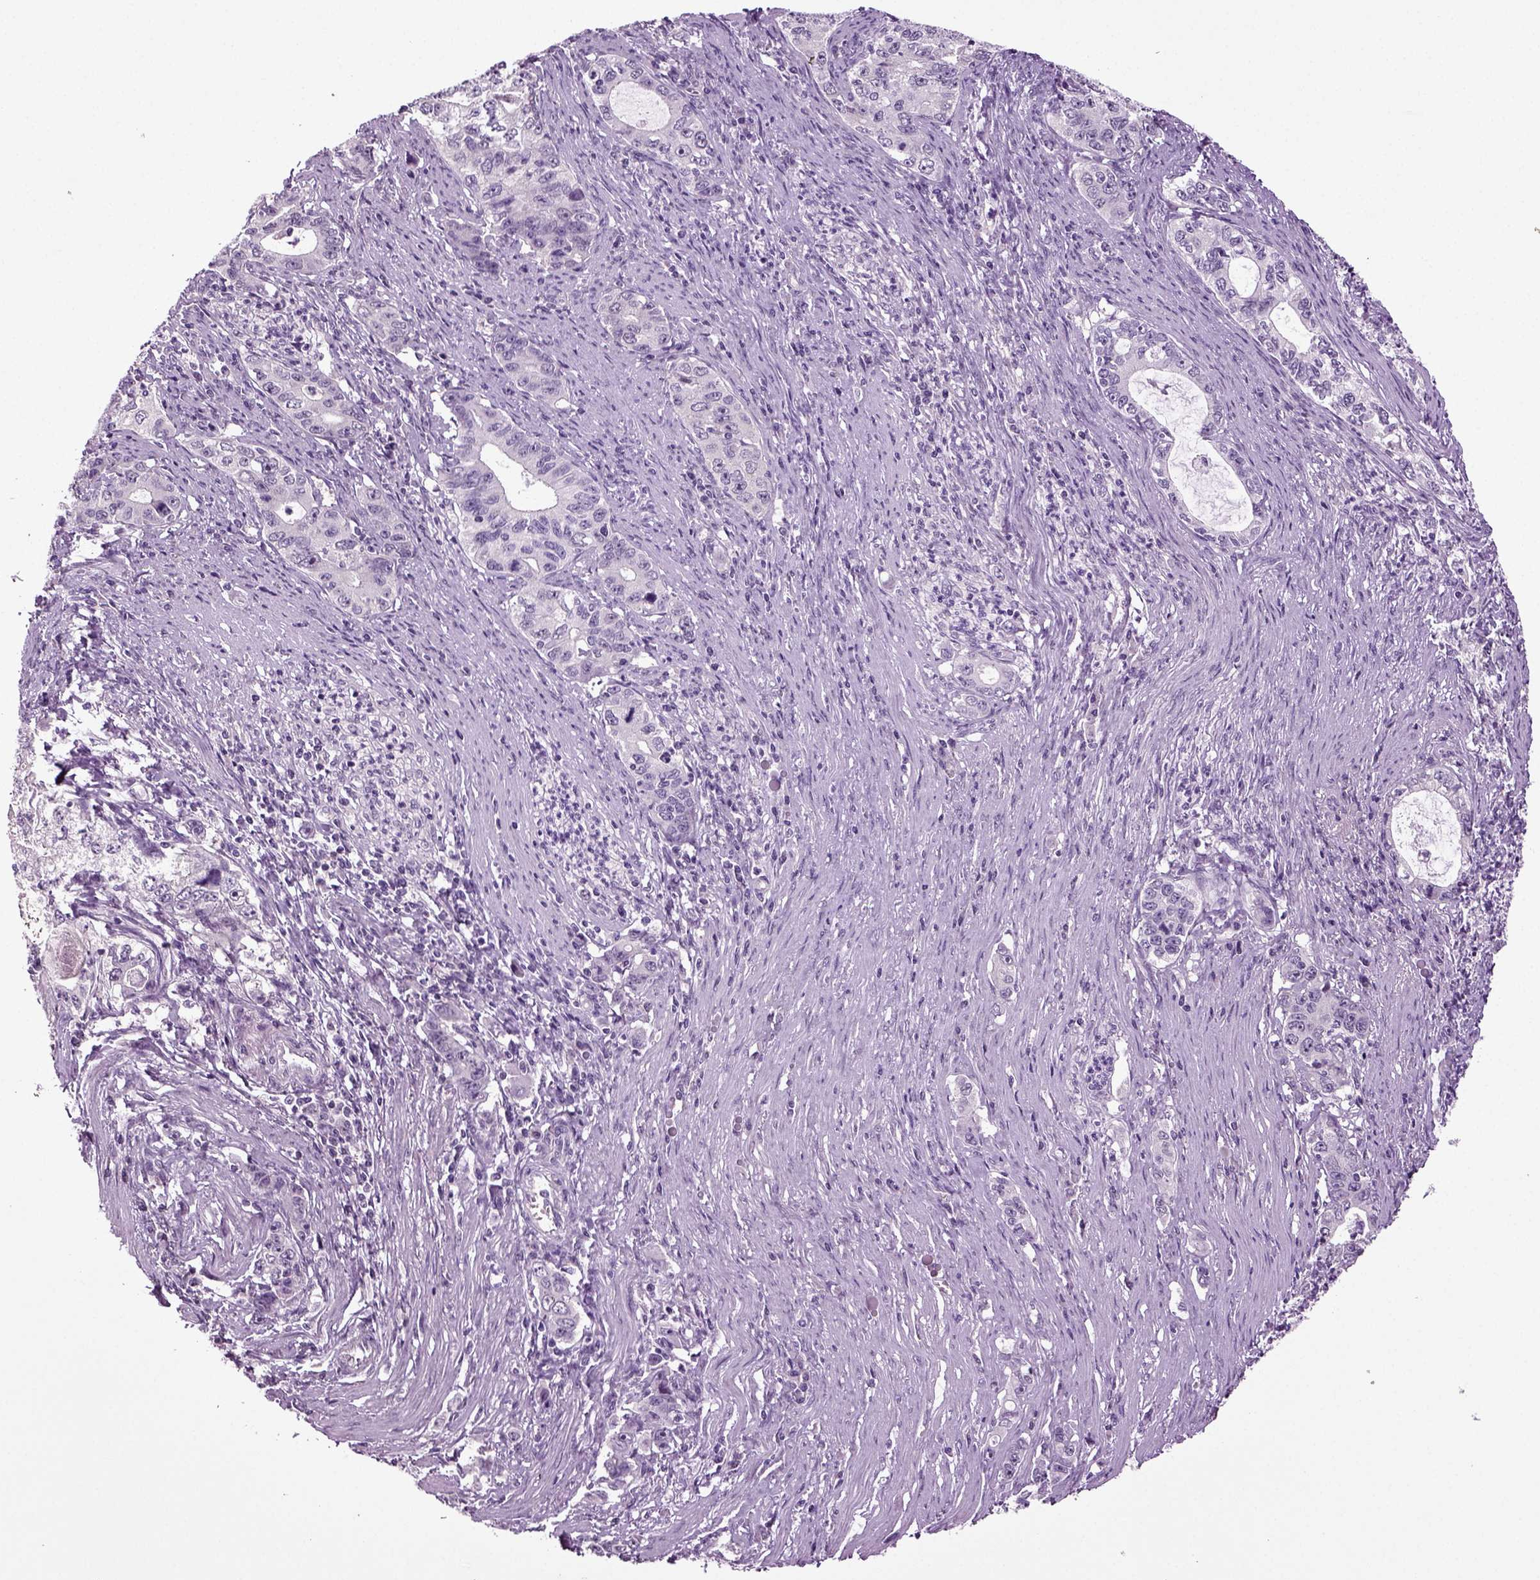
{"staining": {"intensity": "negative", "quantity": "none", "location": "none"}, "tissue": "stomach cancer", "cell_type": "Tumor cells", "image_type": "cancer", "snomed": [{"axis": "morphology", "description": "Adenocarcinoma, NOS"}, {"axis": "topography", "description": "Stomach, lower"}], "caption": "A high-resolution histopathology image shows immunohistochemistry (IHC) staining of stomach cancer (adenocarcinoma), which exhibits no significant staining in tumor cells.", "gene": "PLCH2", "patient": {"sex": "female", "age": 72}}